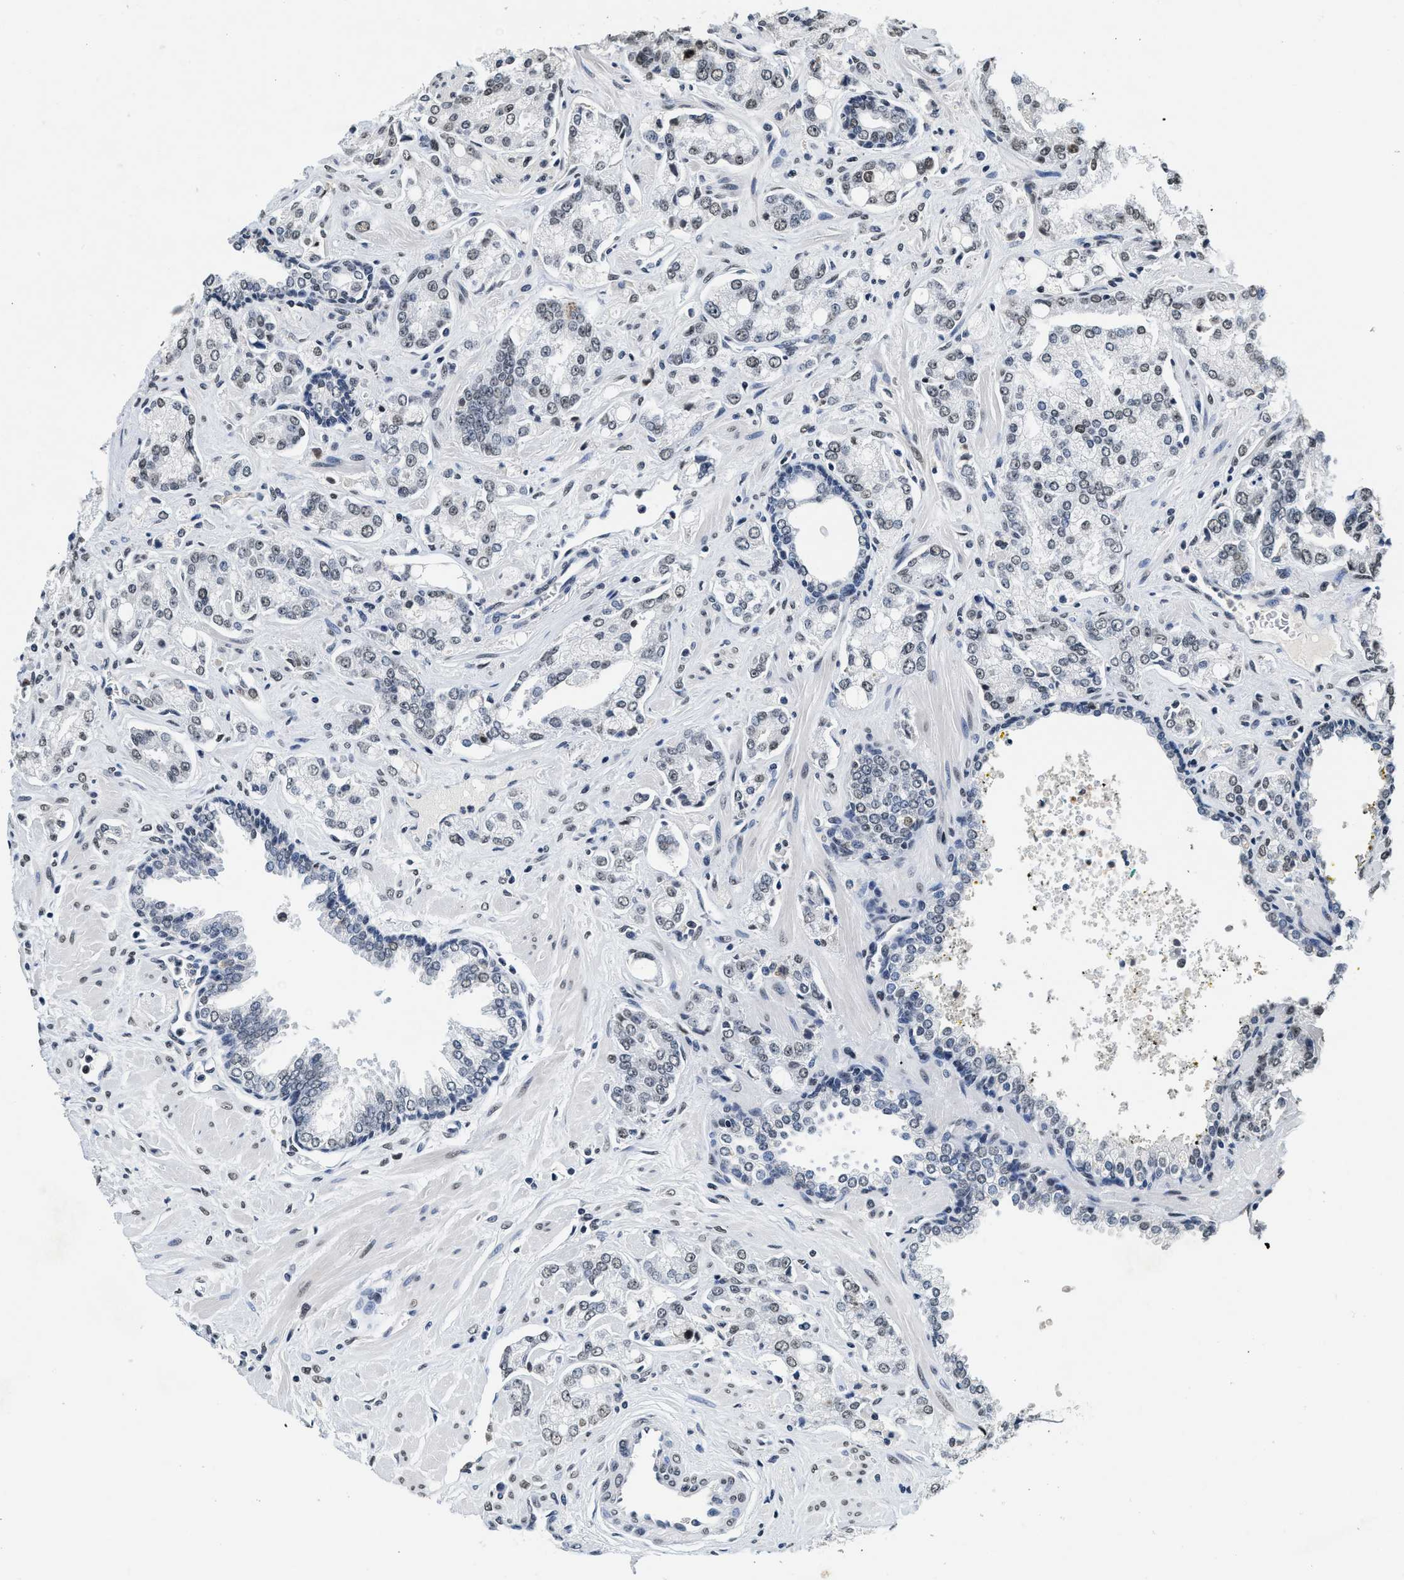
{"staining": {"intensity": "weak", "quantity": "<25%", "location": "nuclear"}, "tissue": "prostate cancer", "cell_type": "Tumor cells", "image_type": "cancer", "snomed": [{"axis": "morphology", "description": "Adenocarcinoma, High grade"}, {"axis": "topography", "description": "Prostate"}], "caption": "High power microscopy histopathology image of an immunohistochemistry photomicrograph of prostate cancer (high-grade adenocarcinoma), revealing no significant positivity in tumor cells.", "gene": "SUPT16H", "patient": {"sex": "male", "age": 67}}